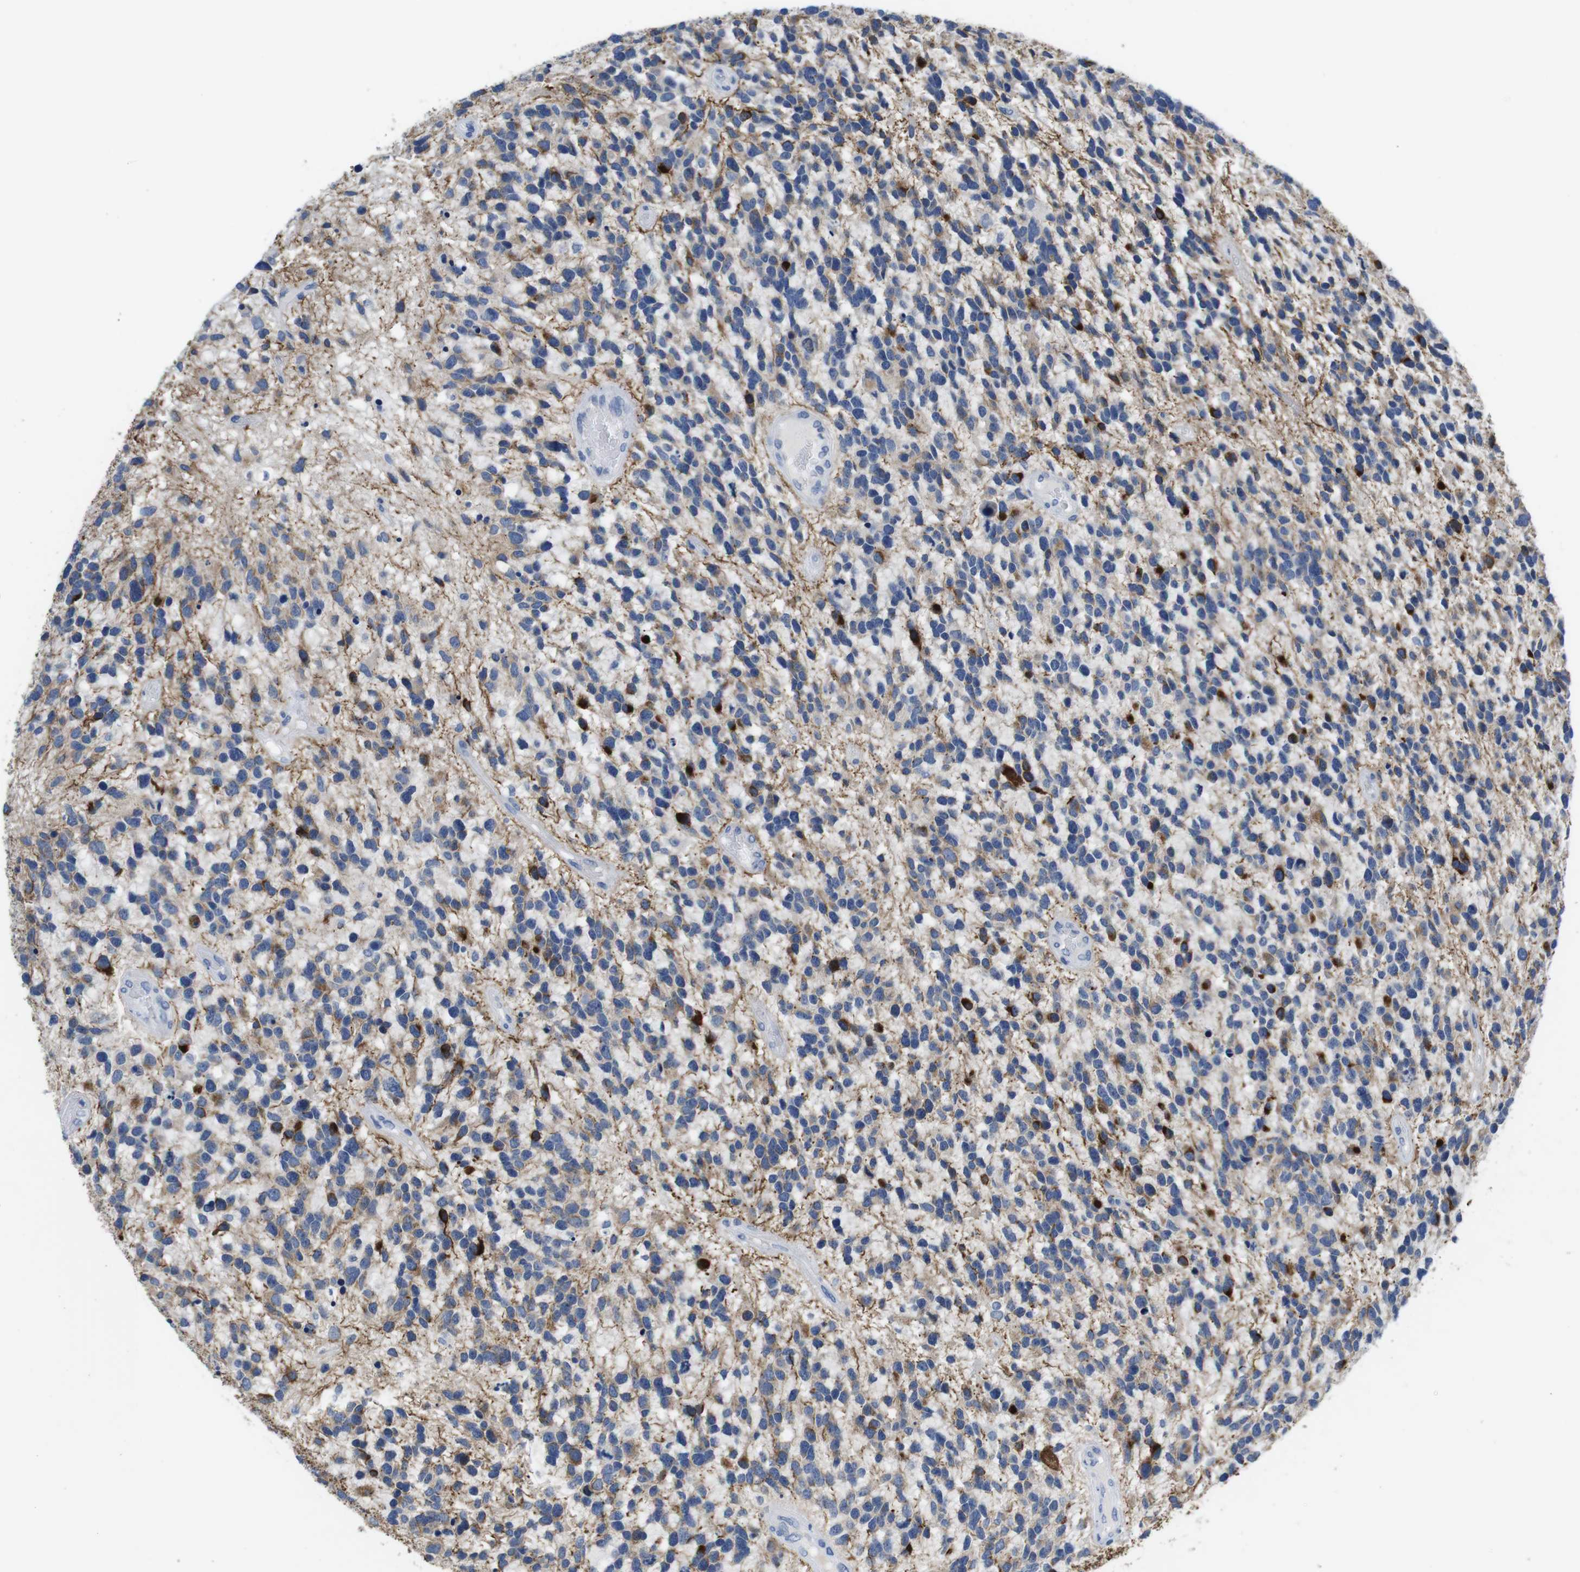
{"staining": {"intensity": "strong", "quantity": "<25%", "location": "cytoplasmic/membranous"}, "tissue": "glioma", "cell_type": "Tumor cells", "image_type": "cancer", "snomed": [{"axis": "morphology", "description": "Glioma, malignant, High grade"}, {"axis": "topography", "description": "Brain"}], "caption": "There is medium levels of strong cytoplasmic/membranous expression in tumor cells of glioma, as demonstrated by immunohistochemical staining (brown color).", "gene": "MAP6", "patient": {"sex": "female", "age": 58}}